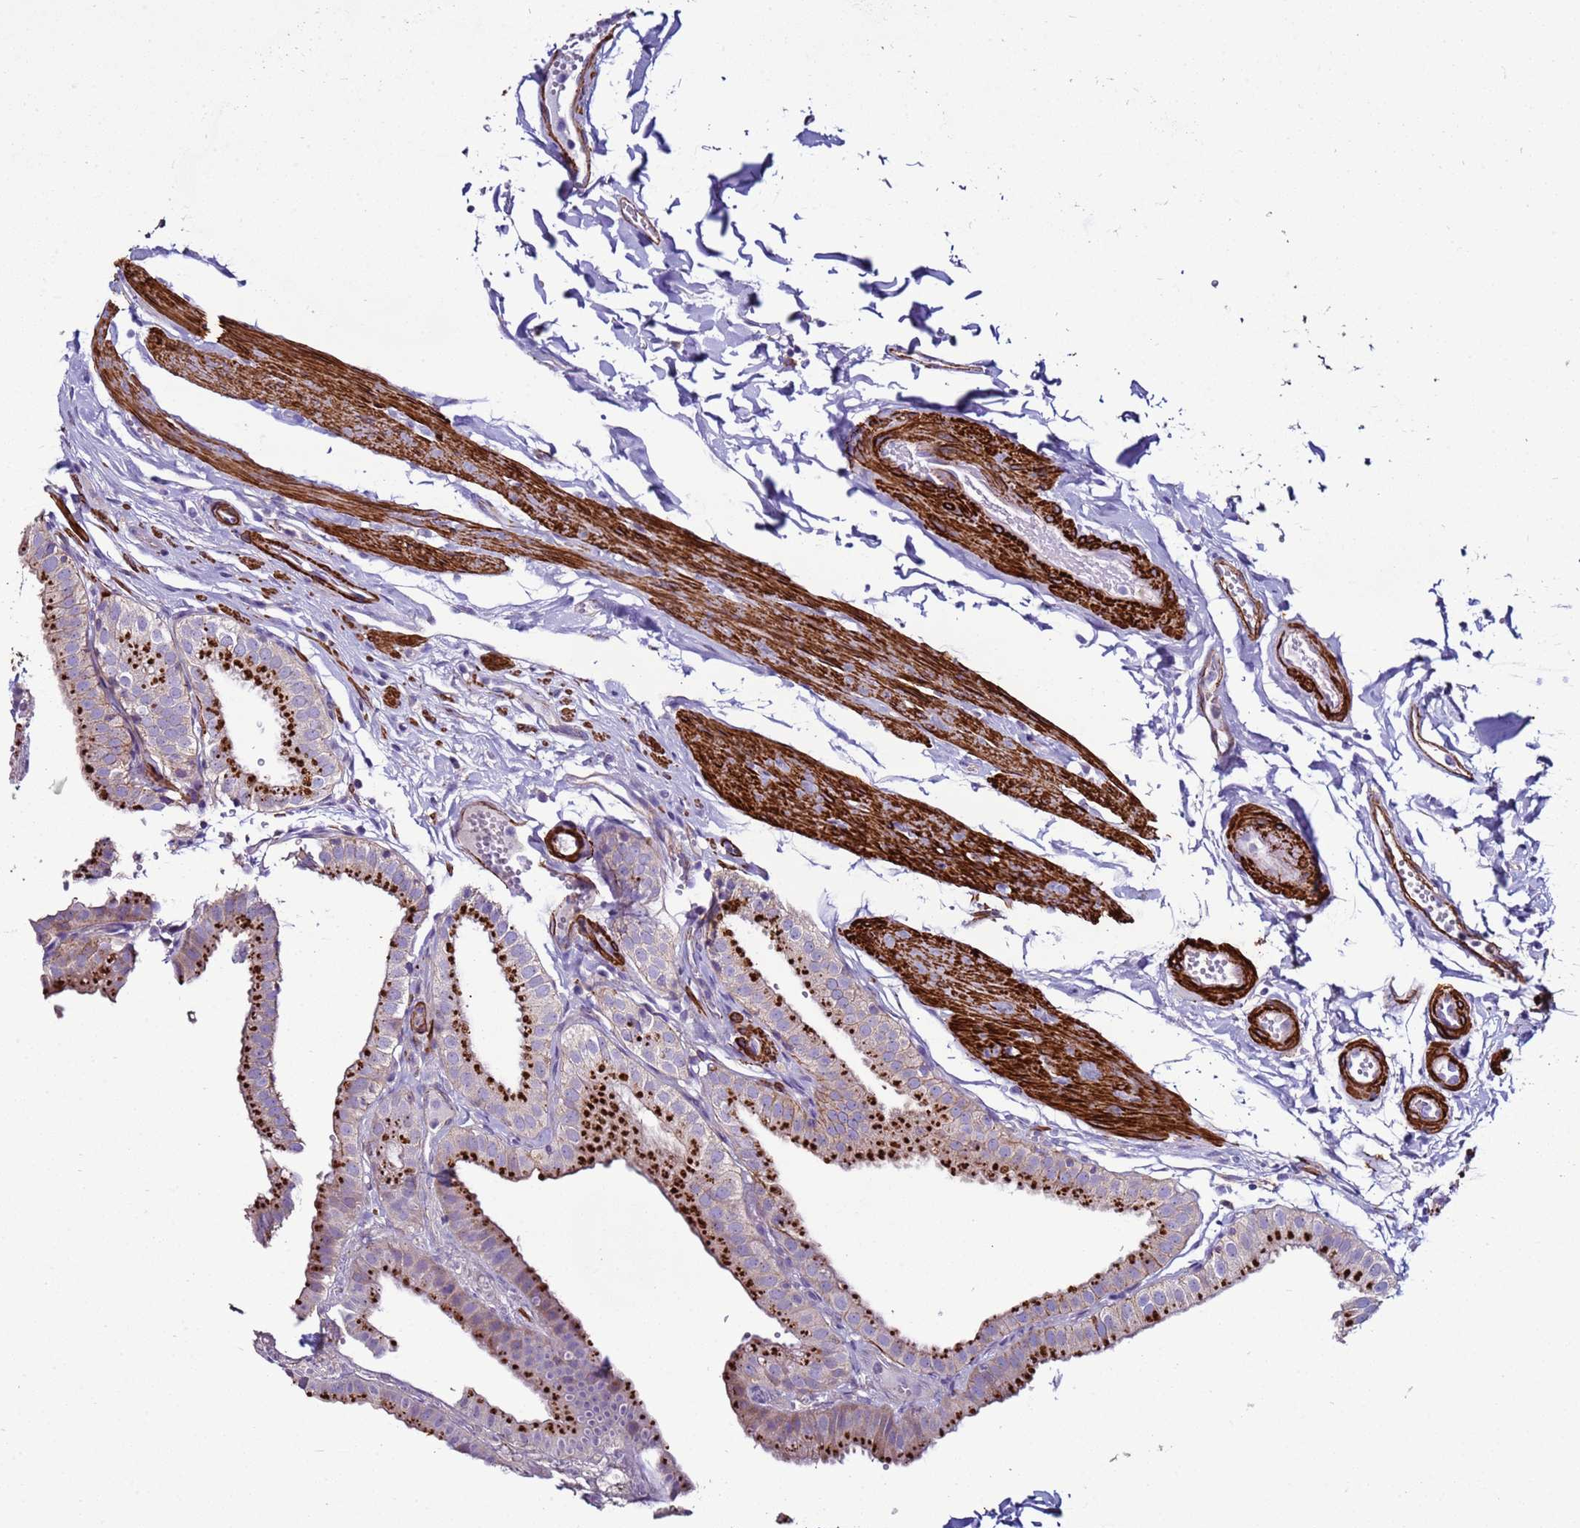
{"staining": {"intensity": "strong", "quantity": "25%-75%", "location": "cytoplasmic/membranous"}, "tissue": "gallbladder", "cell_type": "Glandular cells", "image_type": "normal", "snomed": [{"axis": "morphology", "description": "Normal tissue, NOS"}, {"axis": "topography", "description": "Gallbladder"}], "caption": "Protein expression analysis of unremarkable human gallbladder reveals strong cytoplasmic/membranous staining in approximately 25%-75% of glandular cells. (DAB = brown stain, brightfield microscopy at high magnification).", "gene": "RABL2A", "patient": {"sex": "female", "age": 61}}